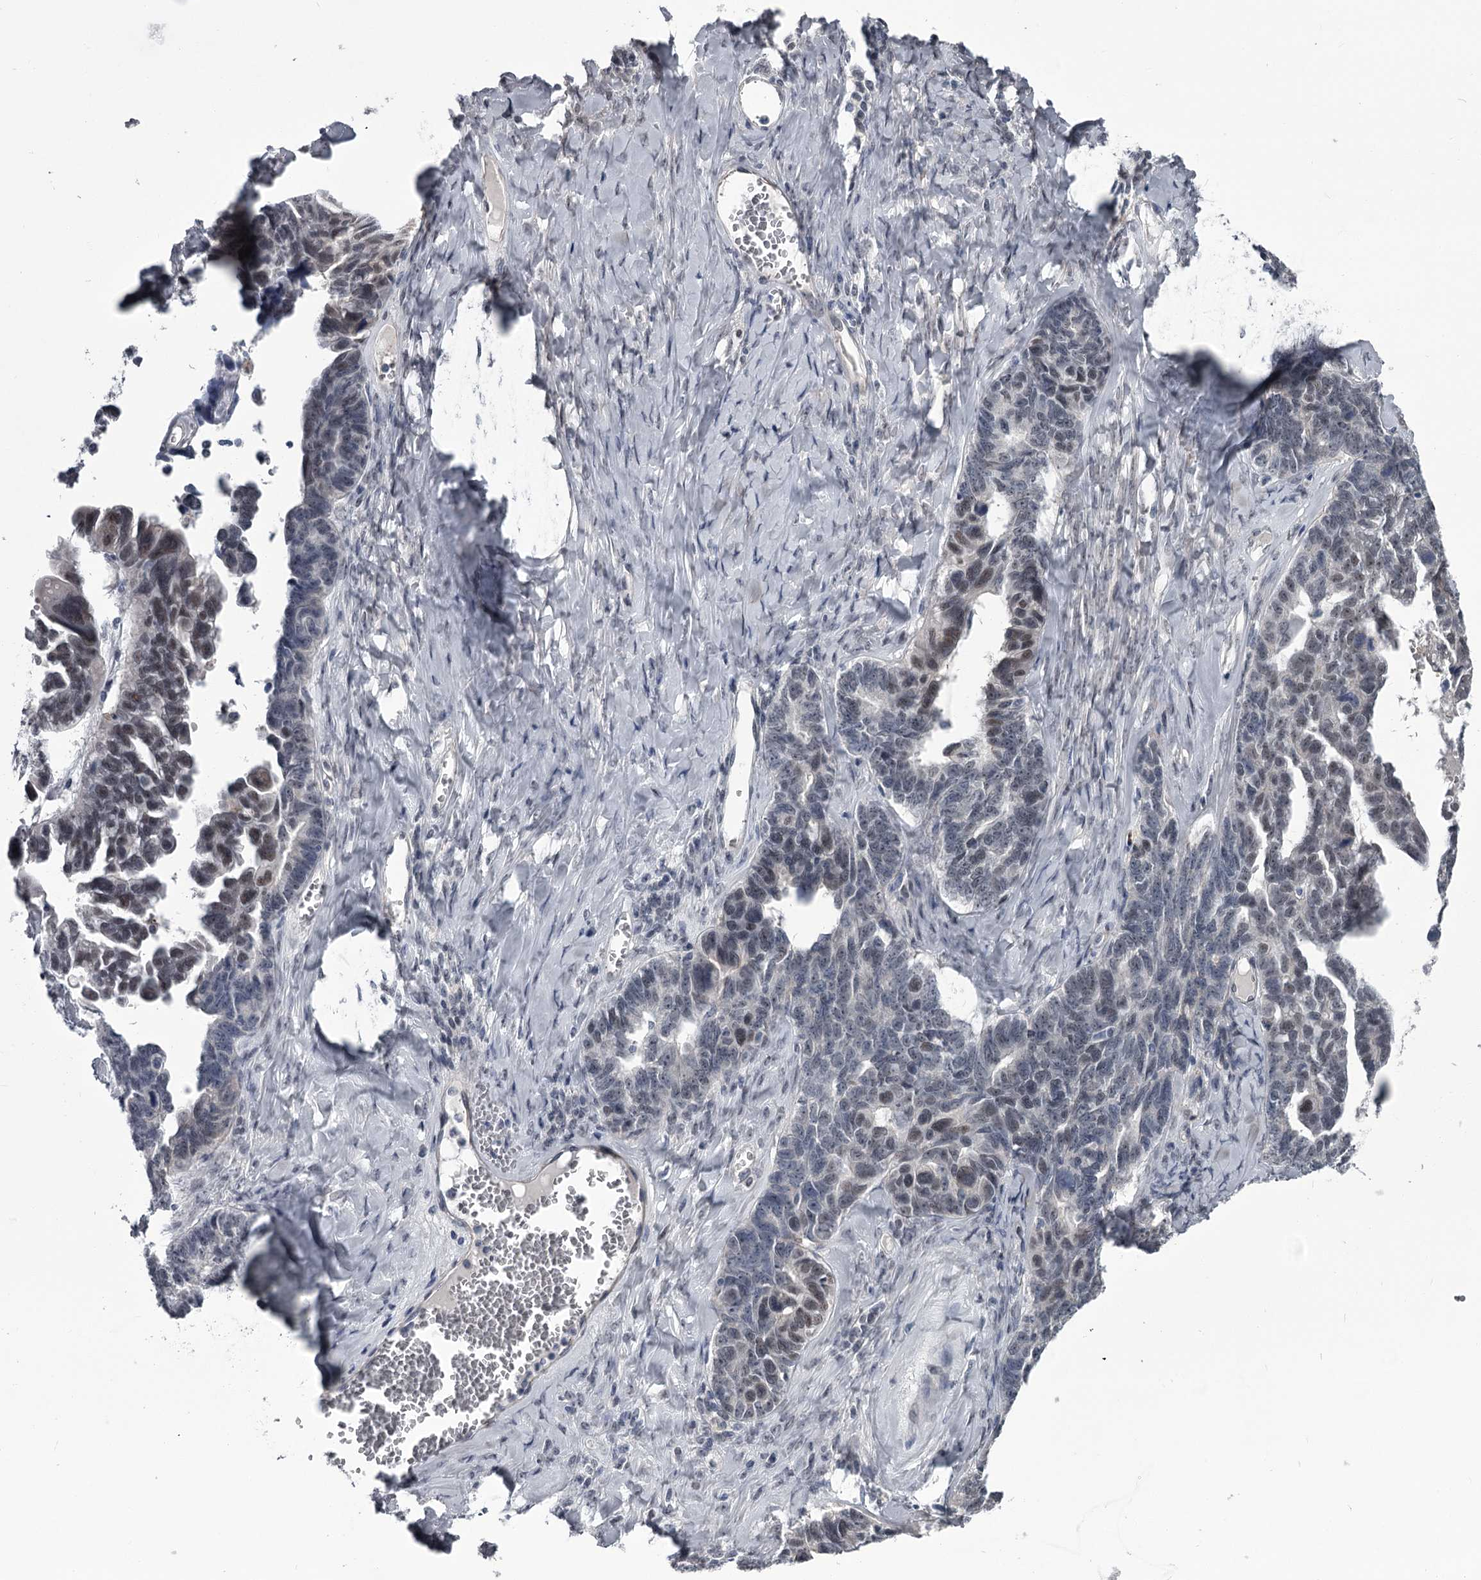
{"staining": {"intensity": "weak", "quantity": "<25%", "location": "nuclear"}, "tissue": "ovarian cancer", "cell_type": "Tumor cells", "image_type": "cancer", "snomed": [{"axis": "morphology", "description": "Cystadenocarcinoma, serous, NOS"}, {"axis": "topography", "description": "Ovary"}], "caption": "Serous cystadenocarcinoma (ovarian) was stained to show a protein in brown. There is no significant expression in tumor cells. (Immunohistochemistry (ihc), brightfield microscopy, high magnification).", "gene": "PRPF40B", "patient": {"sex": "female", "age": 79}}